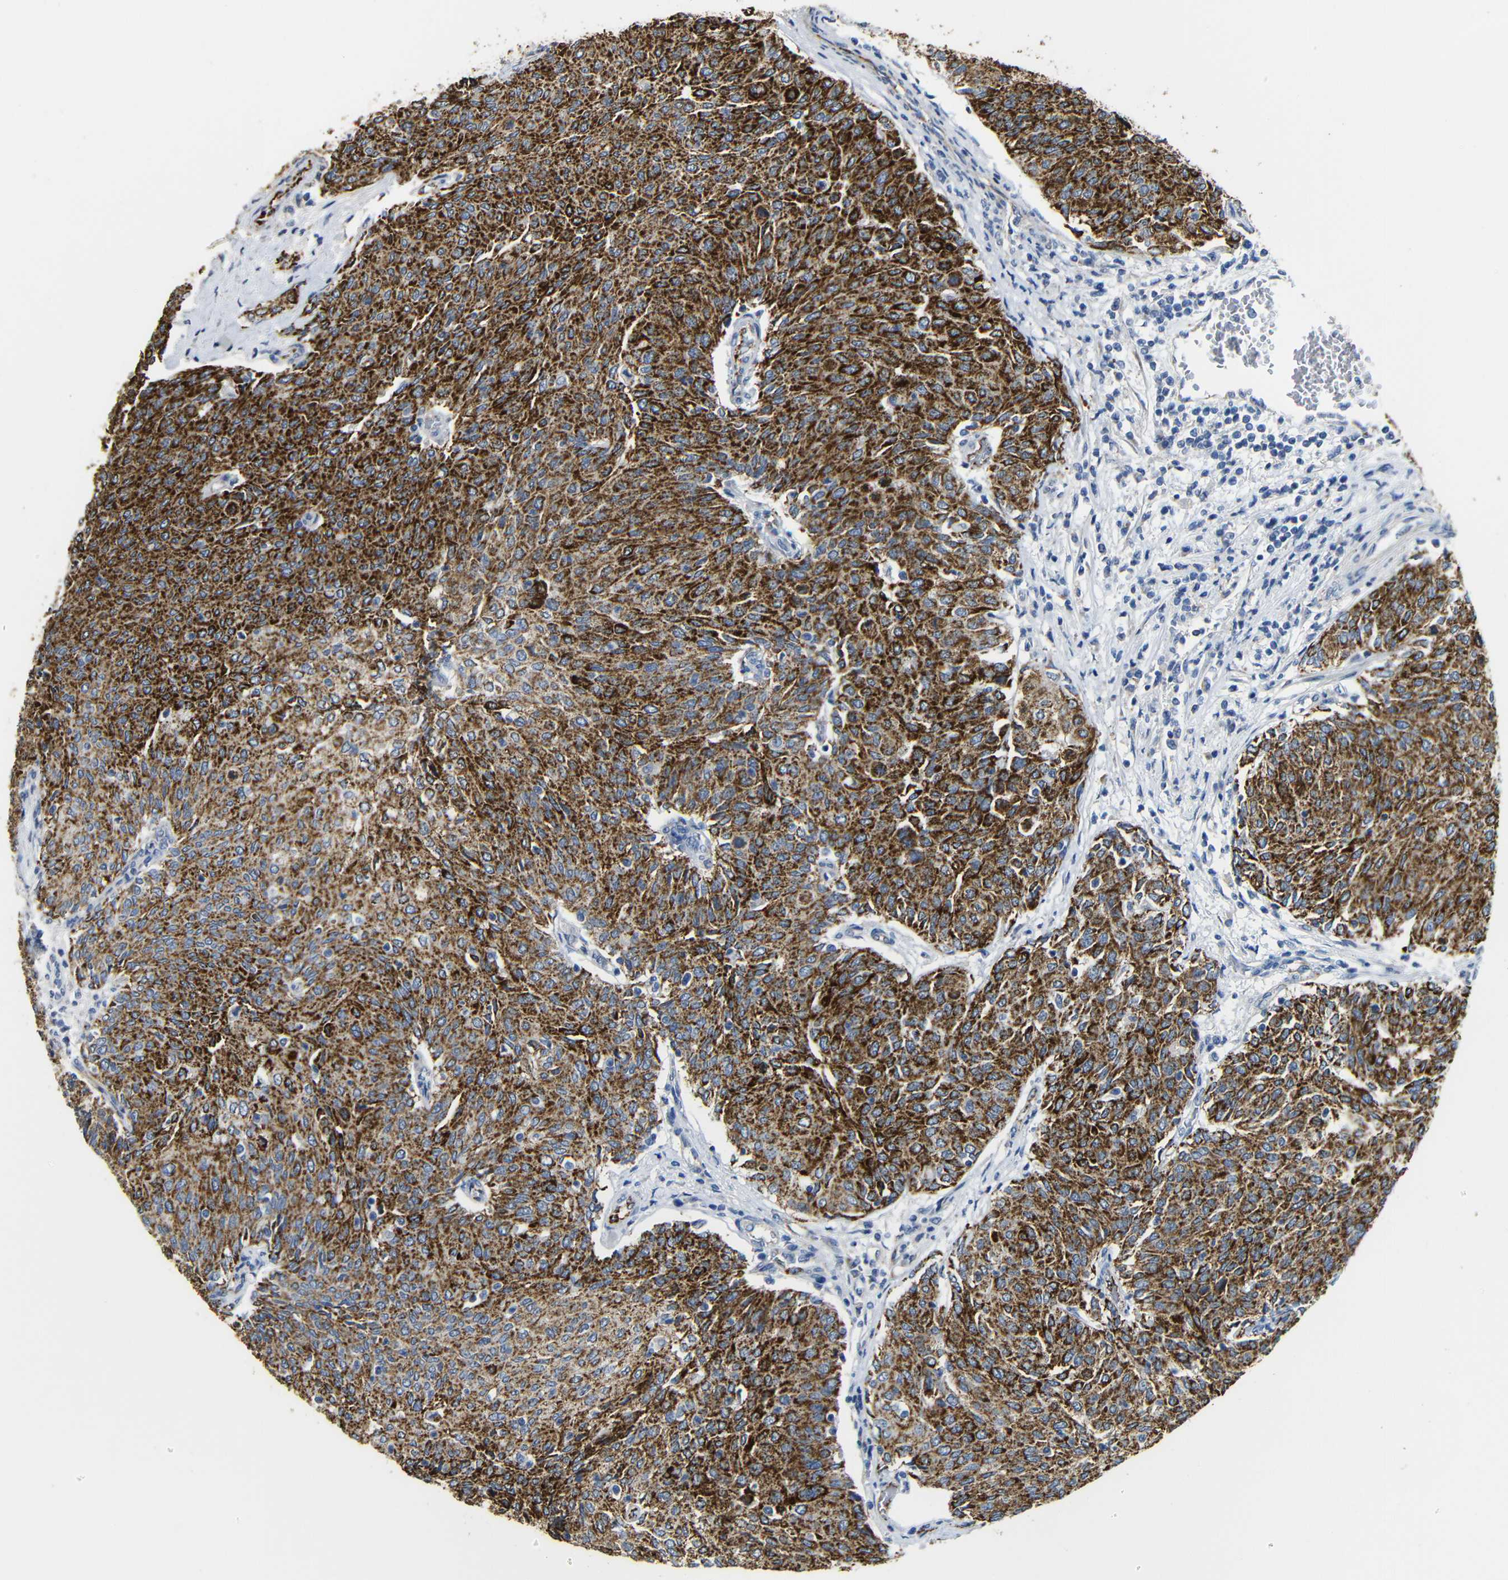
{"staining": {"intensity": "strong", "quantity": ">75%", "location": "cytoplasmic/membranous"}, "tissue": "urothelial cancer", "cell_type": "Tumor cells", "image_type": "cancer", "snomed": [{"axis": "morphology", "description": "Urothelial carcinoma, Low grade"}, {"axis": "topography", "description": "Urinary bladder"}], "caption": "Immunohistochemical staining of urothelial cancer shows high levels of strong cytoplasmic/membranous protein expression in about >75% of tumor cells.", "gene": "MAOA", "patient": {"sex": "female", "age": 79}}